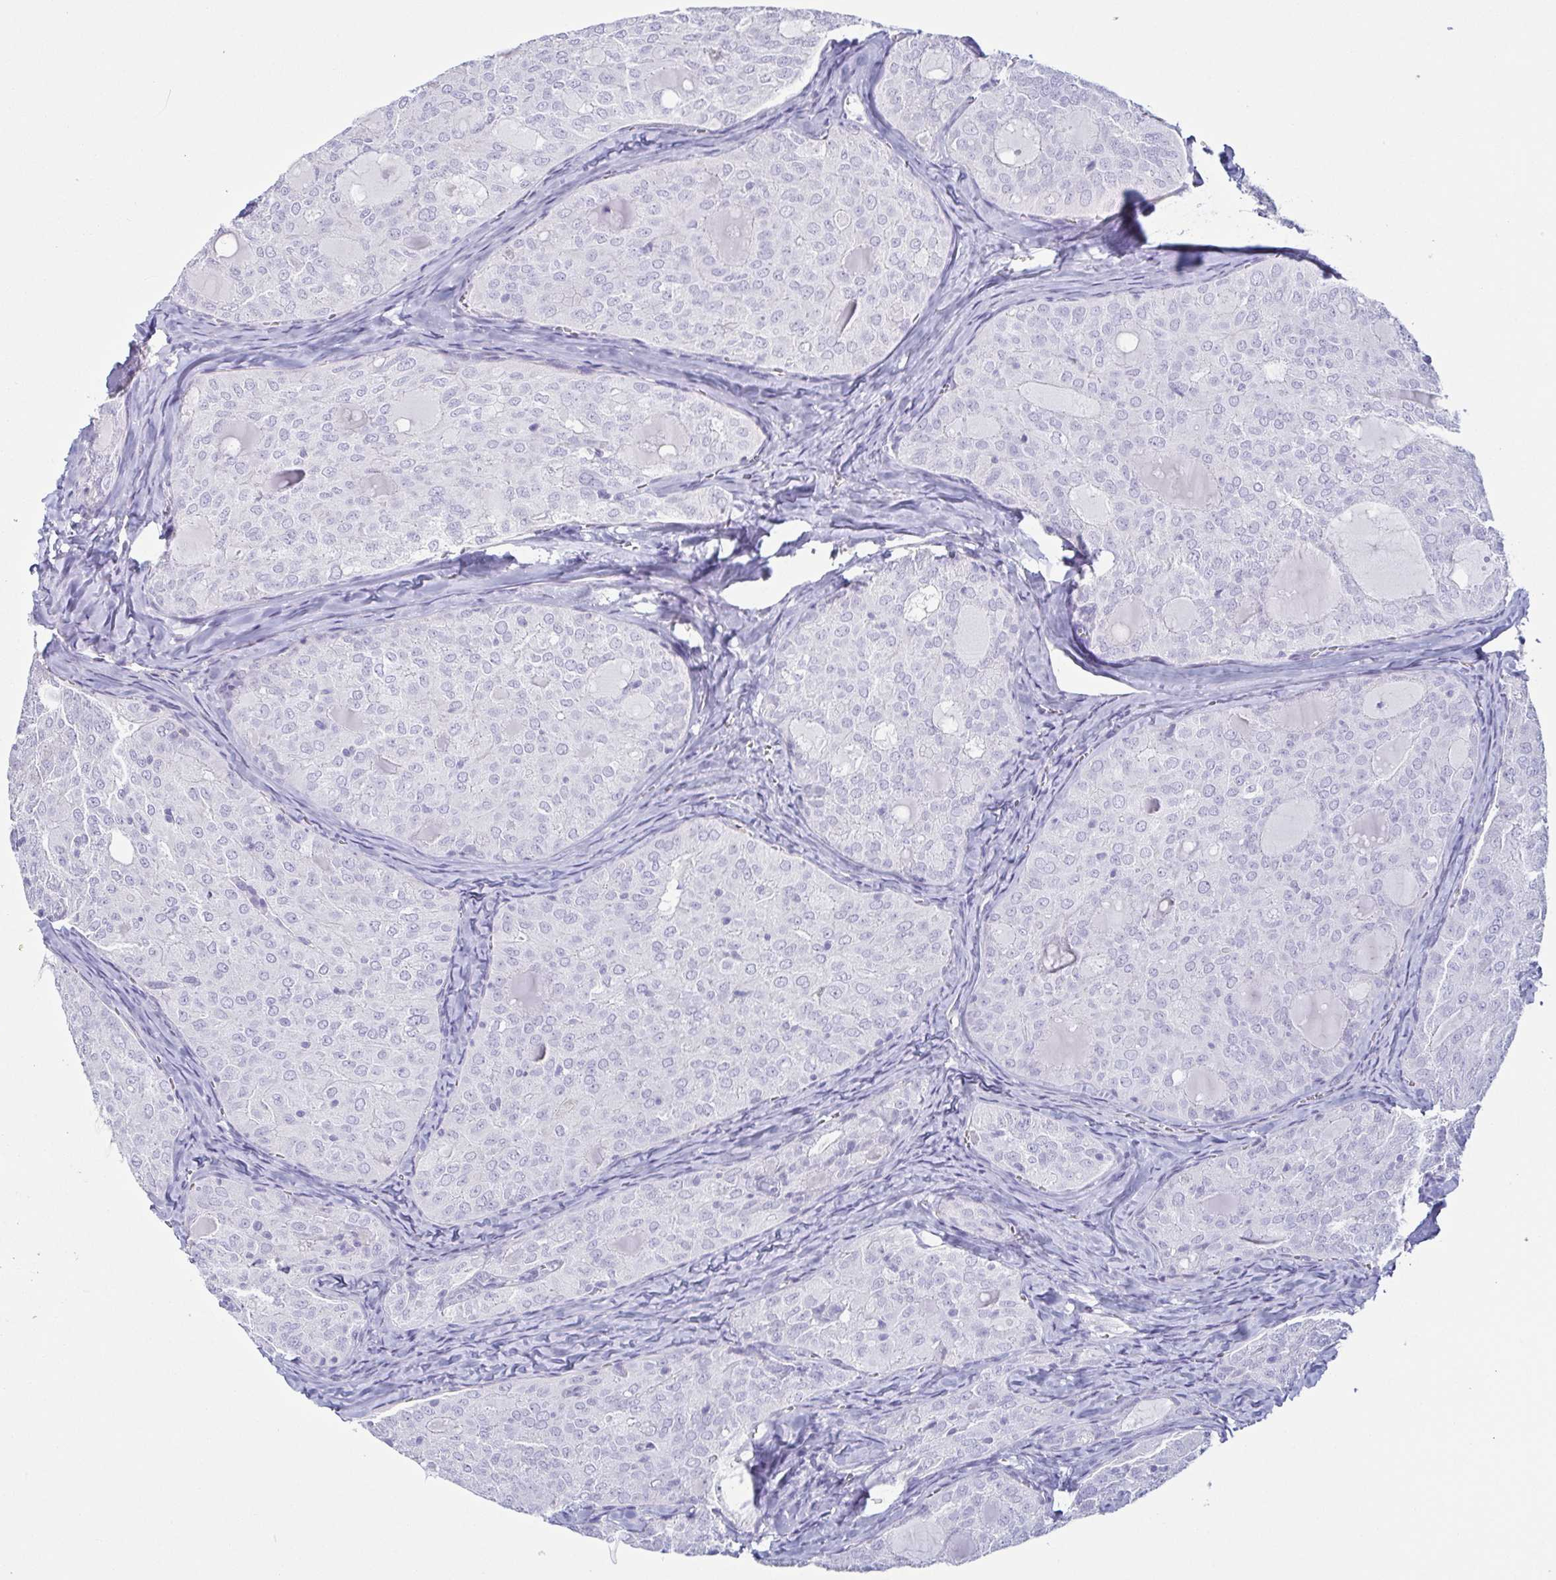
{"staining": {"intensity": "negative", "quantity": "none", "location": "none"}, "tissue": "thyroid cancer", "cell_type": "Tumor cells", "image_type": "cancer", "snomed": [{"axis": "morphology", "description": "Follicular adenoma carcinoma, NOS"}, {"axis": "topography", "description": "Thyroid gland"}], "caption": "This is an immunohistochemistry (IHC) image of thyroid follicular adenoma carcinoma. There is no staining in tumor cells.", "gene": "PRR27", "patient": {"sex": "male", "age": 75}}